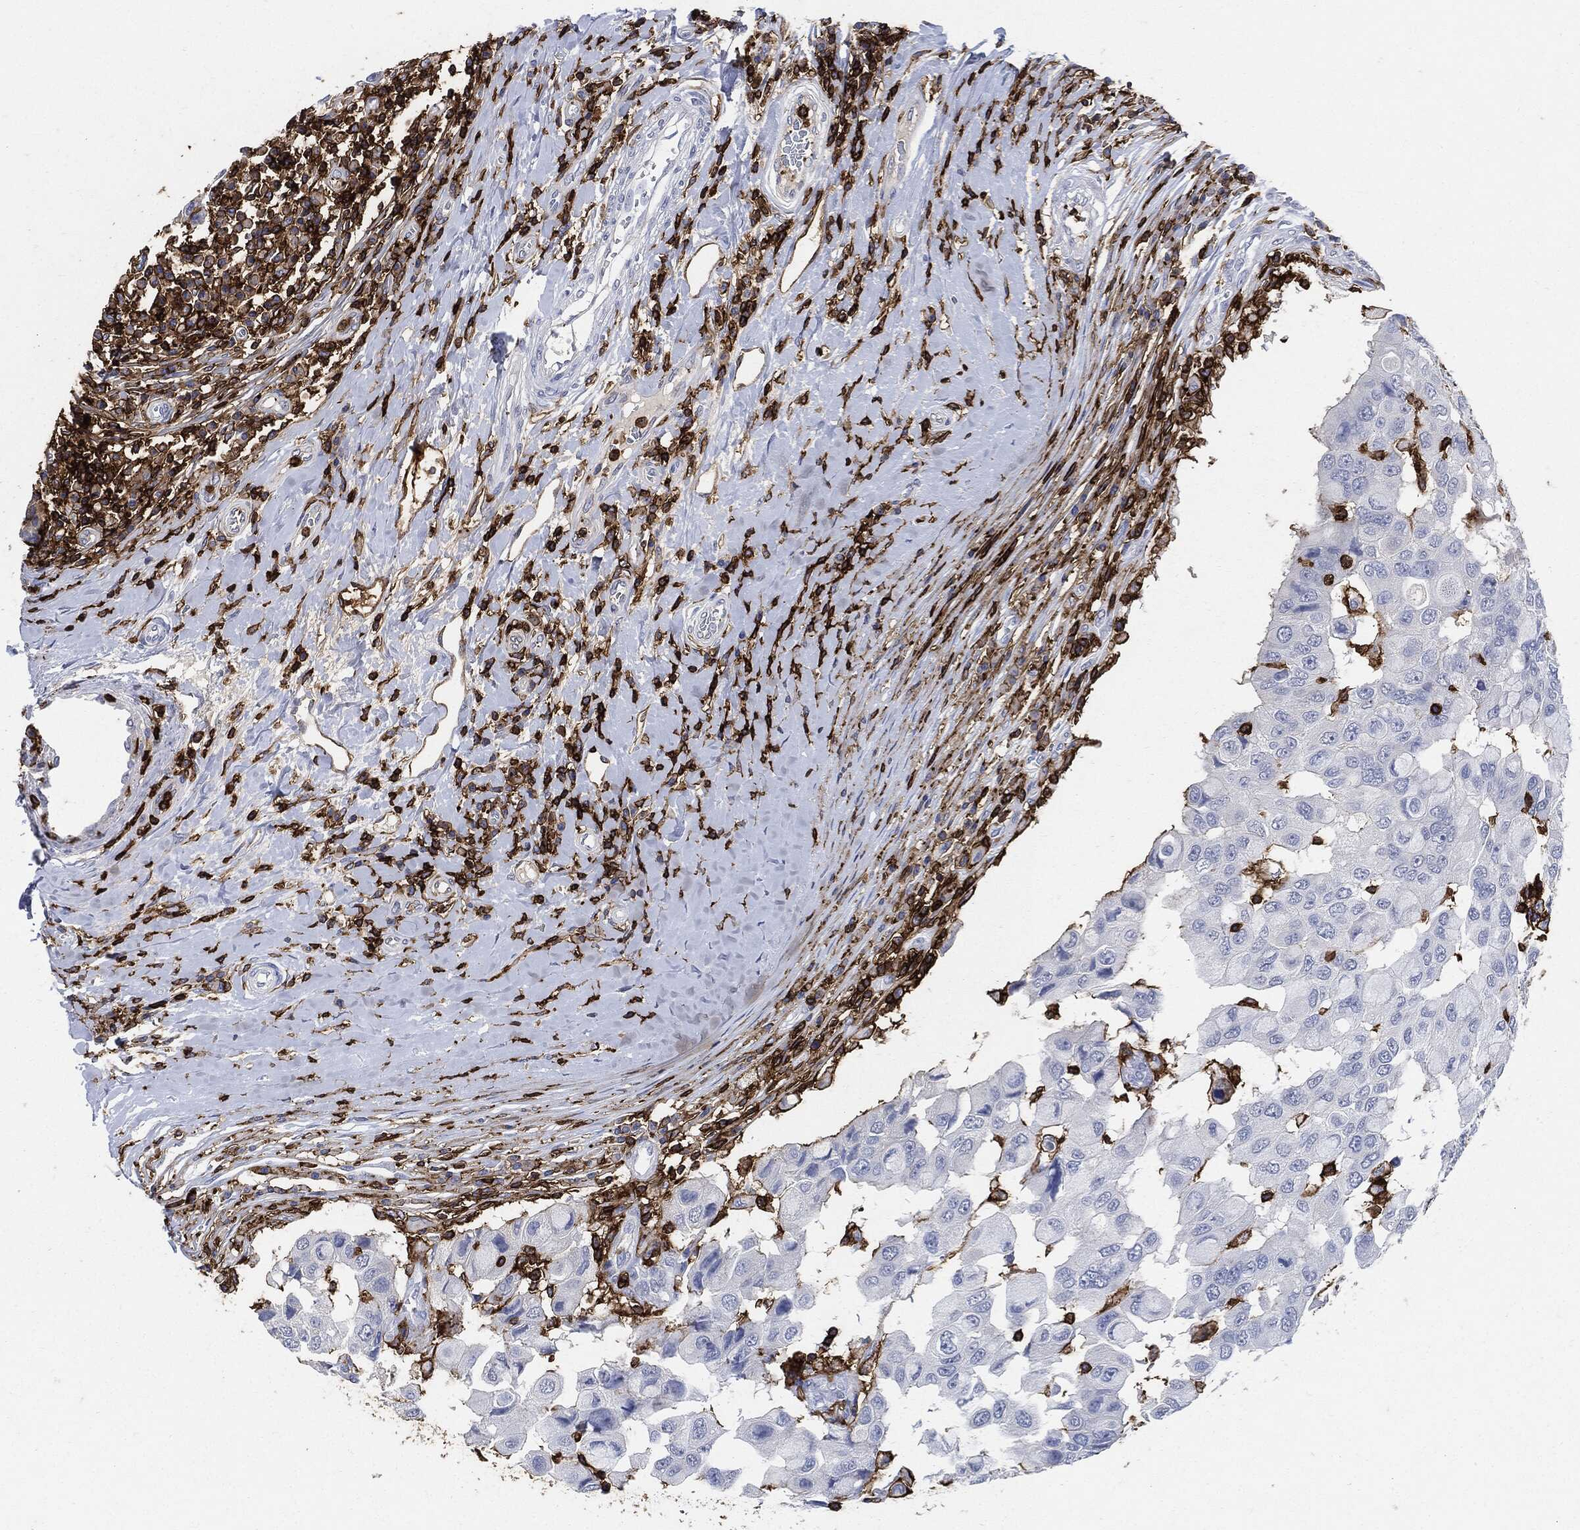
{"staining": {"intensity": "negative", "quantity": "none", "location": "none"}, "tissue": "breast cancer", "cell_type": "Tumor cells", "image_type": "cancer", "snomed": [{"axis": "morphology", "description": "Duct carcinoma"}, {"axis": "topography", "description": "Breast"}], "caption": "Immunohistochemical staining of breast cancer displays no significant expression in tumor cells. The staining is performed using DAB brown chromogen with nuclei counter-stained in using hematoxylin.", "gene": "PTPRC", "patient": {"sex": "female", "age": 27}}